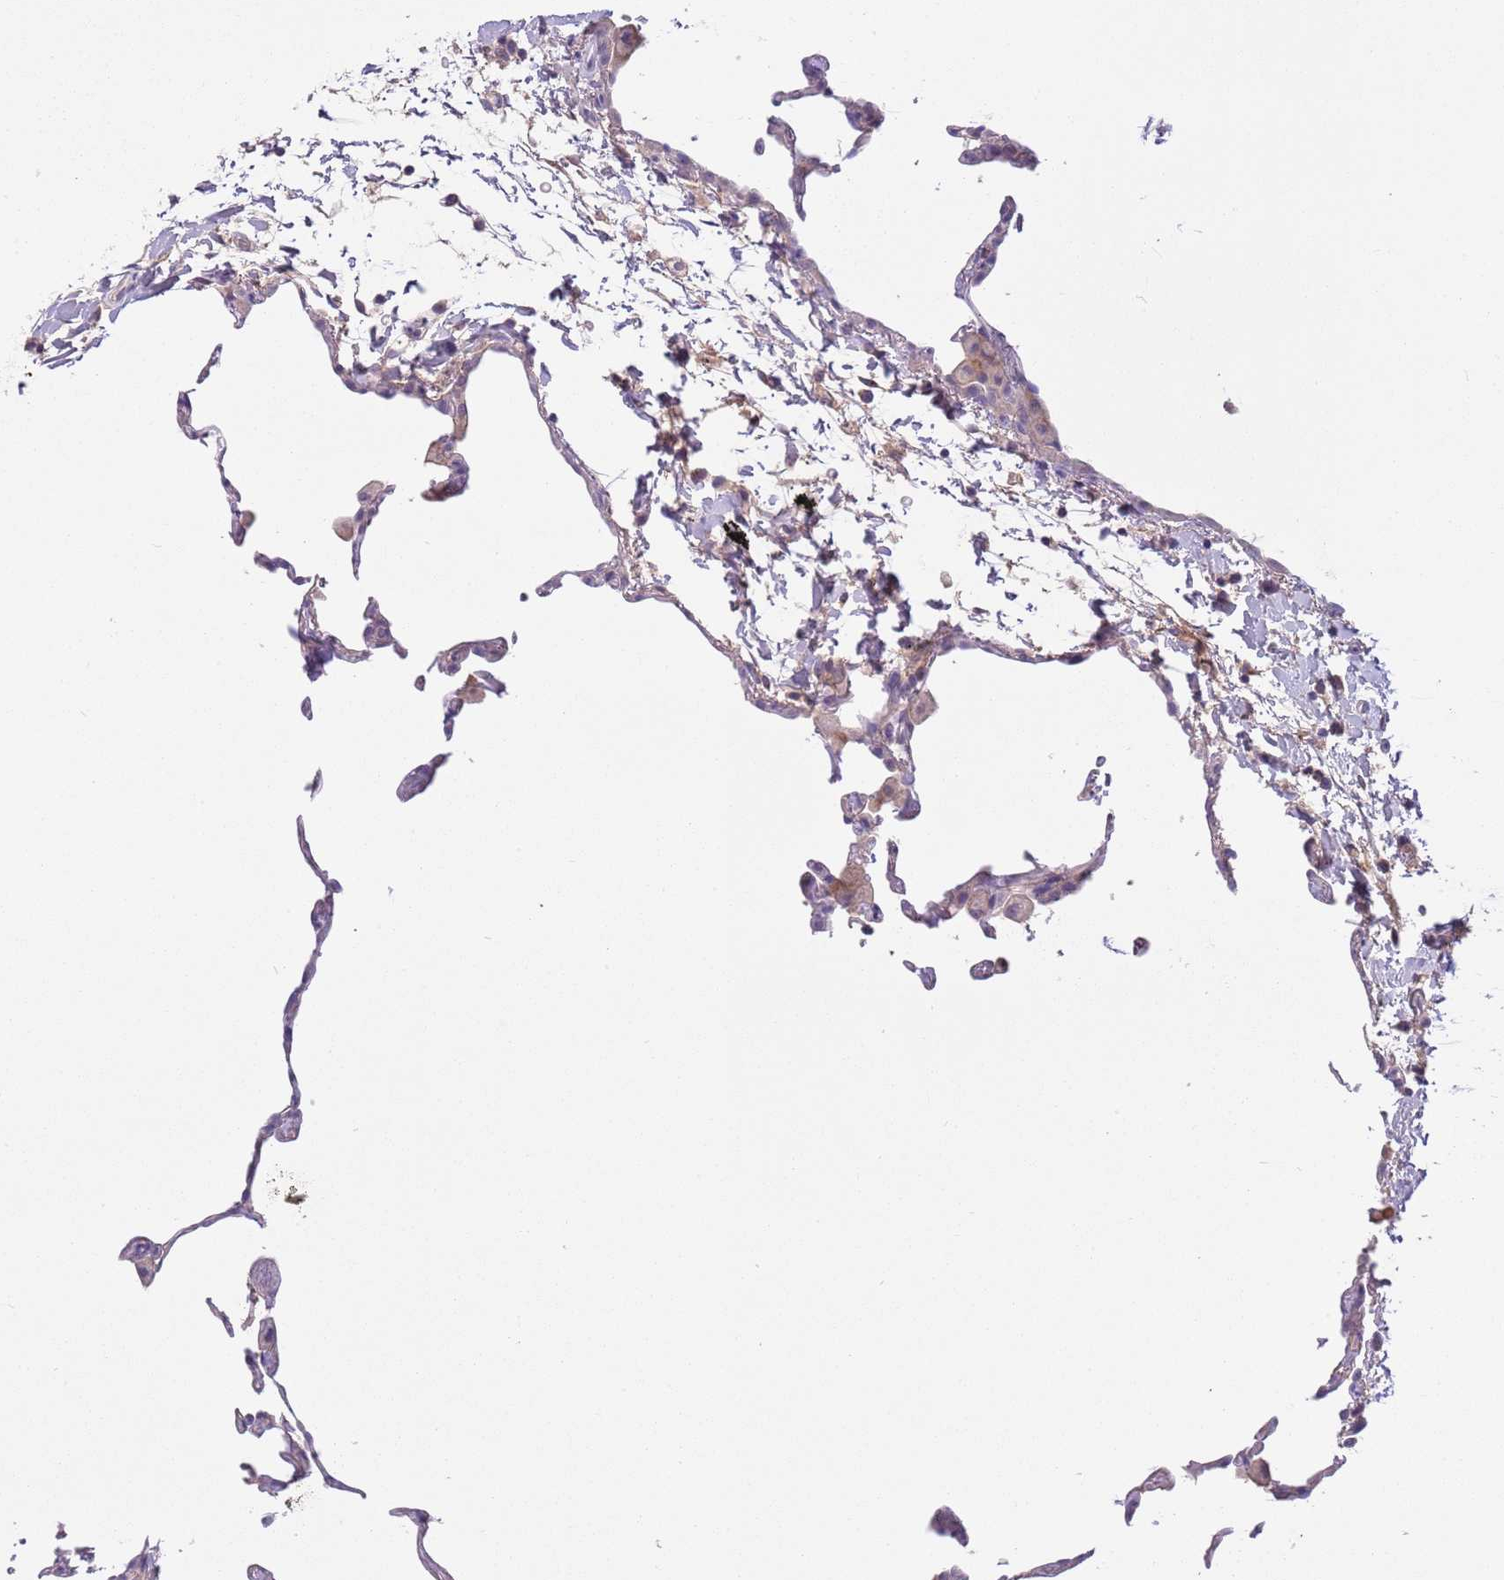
{"staining": {"intensity": "negative", "quantity": "none", "location": "none"}, "tissue": "lung", "cell_type": "Alveolar cells", "image_type": "normal", "snomed": [{"axis": "morphology", "description": "Normal tissue, NOS"}, {"axis": "topography", "description": "Lung"}], "caption": "Immunohistochemistry (IHC) micrograph of unremarkable lung: lung stained with DAB exhibits no significant protein expression in alveolar cells. (DAB immunohistochemistry (IHC) visualized using brightfield microscopy, high magnification).", "gene": "CFAP73", "patient": {"sex": "female", "age": 57}}